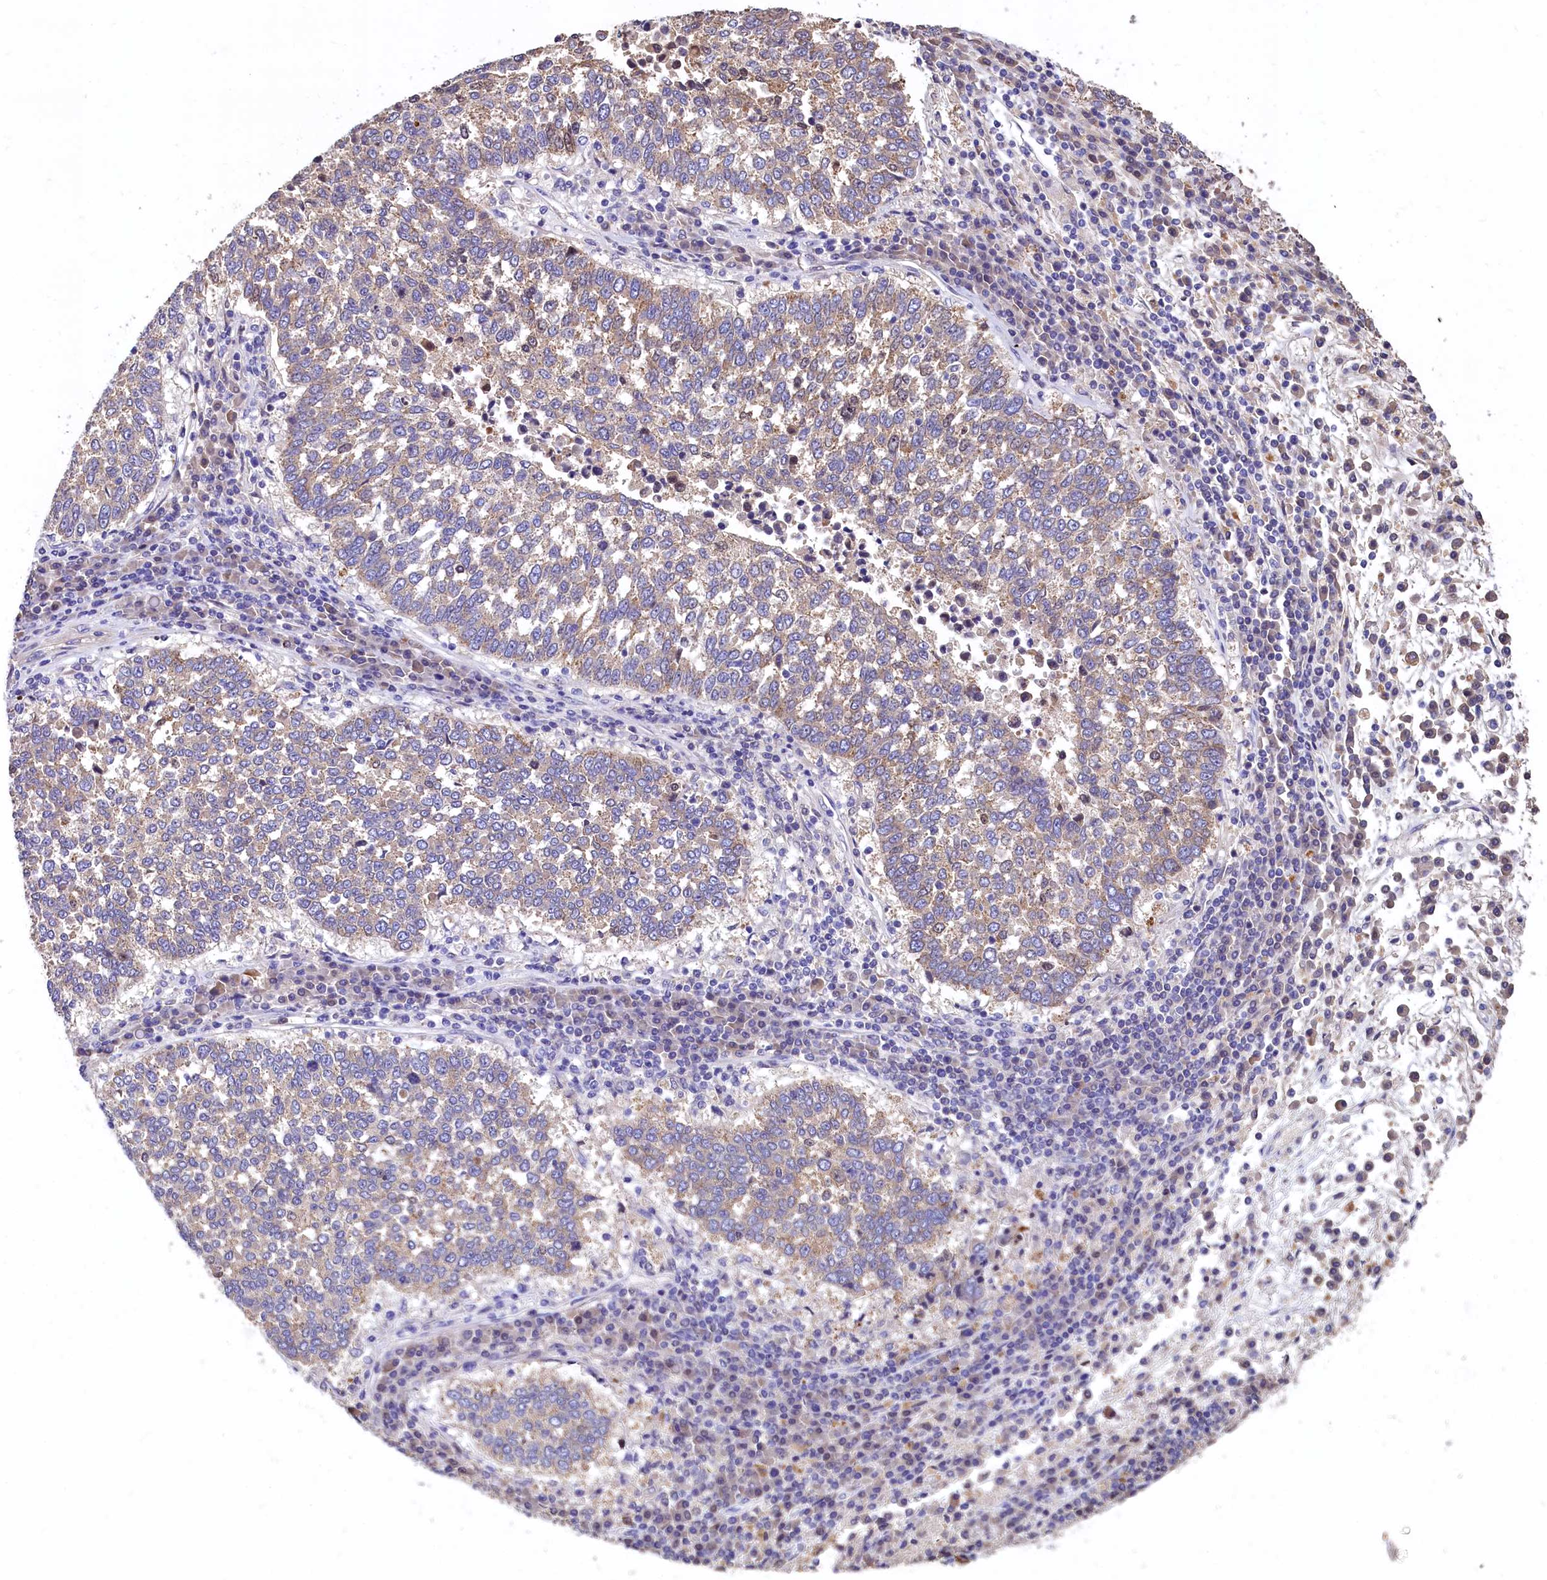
{"staining": {"intensity": "moderate", "quantity": "25%-75%", "location": "cytoplasmic/membranous"}, "tissue": "lung cancer", "cell_type": "Tumor cells", "image_type": "cancer", "snomed": [{"axis": "morphology", "description": "Squamous cell carcinoma, NOS"}, {"axis": "topography", "description": "Lung"}], "caption": "A medium amount of moderate cytoplasmic/membranous staining is appreciated in about 25%-75% of tumor cells in lung squamous cell carcinoma tissue.", "gene": "EPS8L2", "patient": {"sex": "male", "age": 73}}